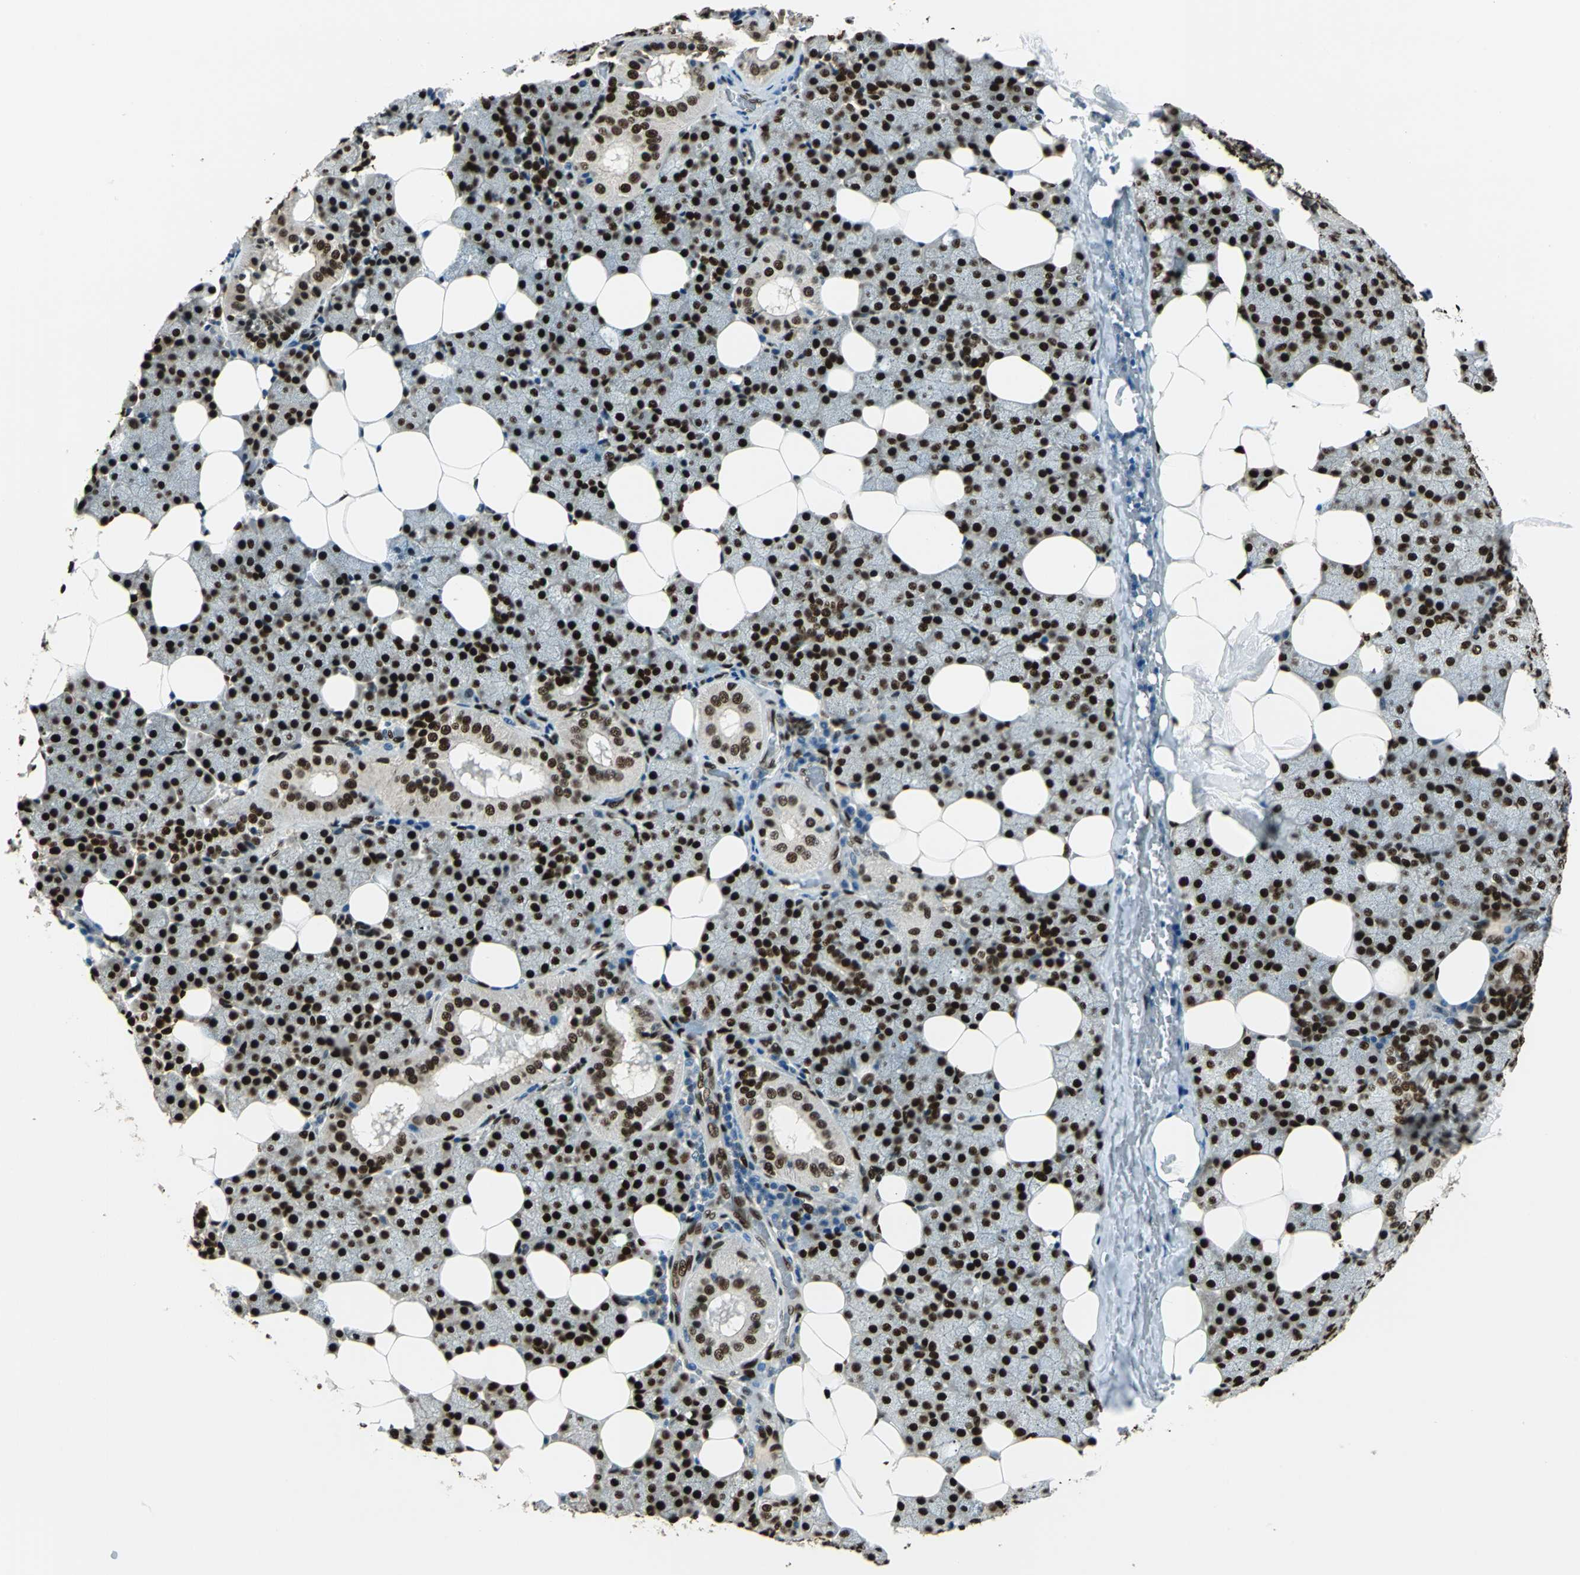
{"staining": {"intensity": "strong", "quantity": ">75%", "location": "nuclear"}, "tissue": "salivary gland", "cell_type": "Glandular cells", "image_type": "normal", "snomed": [{"axis": "morphology", "description": "Normal tissue, NOS"}, {"axis": "topography", "description": "Lymph node"}, {"axis": "topography", "description": "Salivary gland"}], "caption": "Human salivary gland stained with a brown dye shows strong nuclear positive expression in approximately >75% of glandular cells.", "gene": "NFIA", "patient": {"sex": "male", "age": 8}}